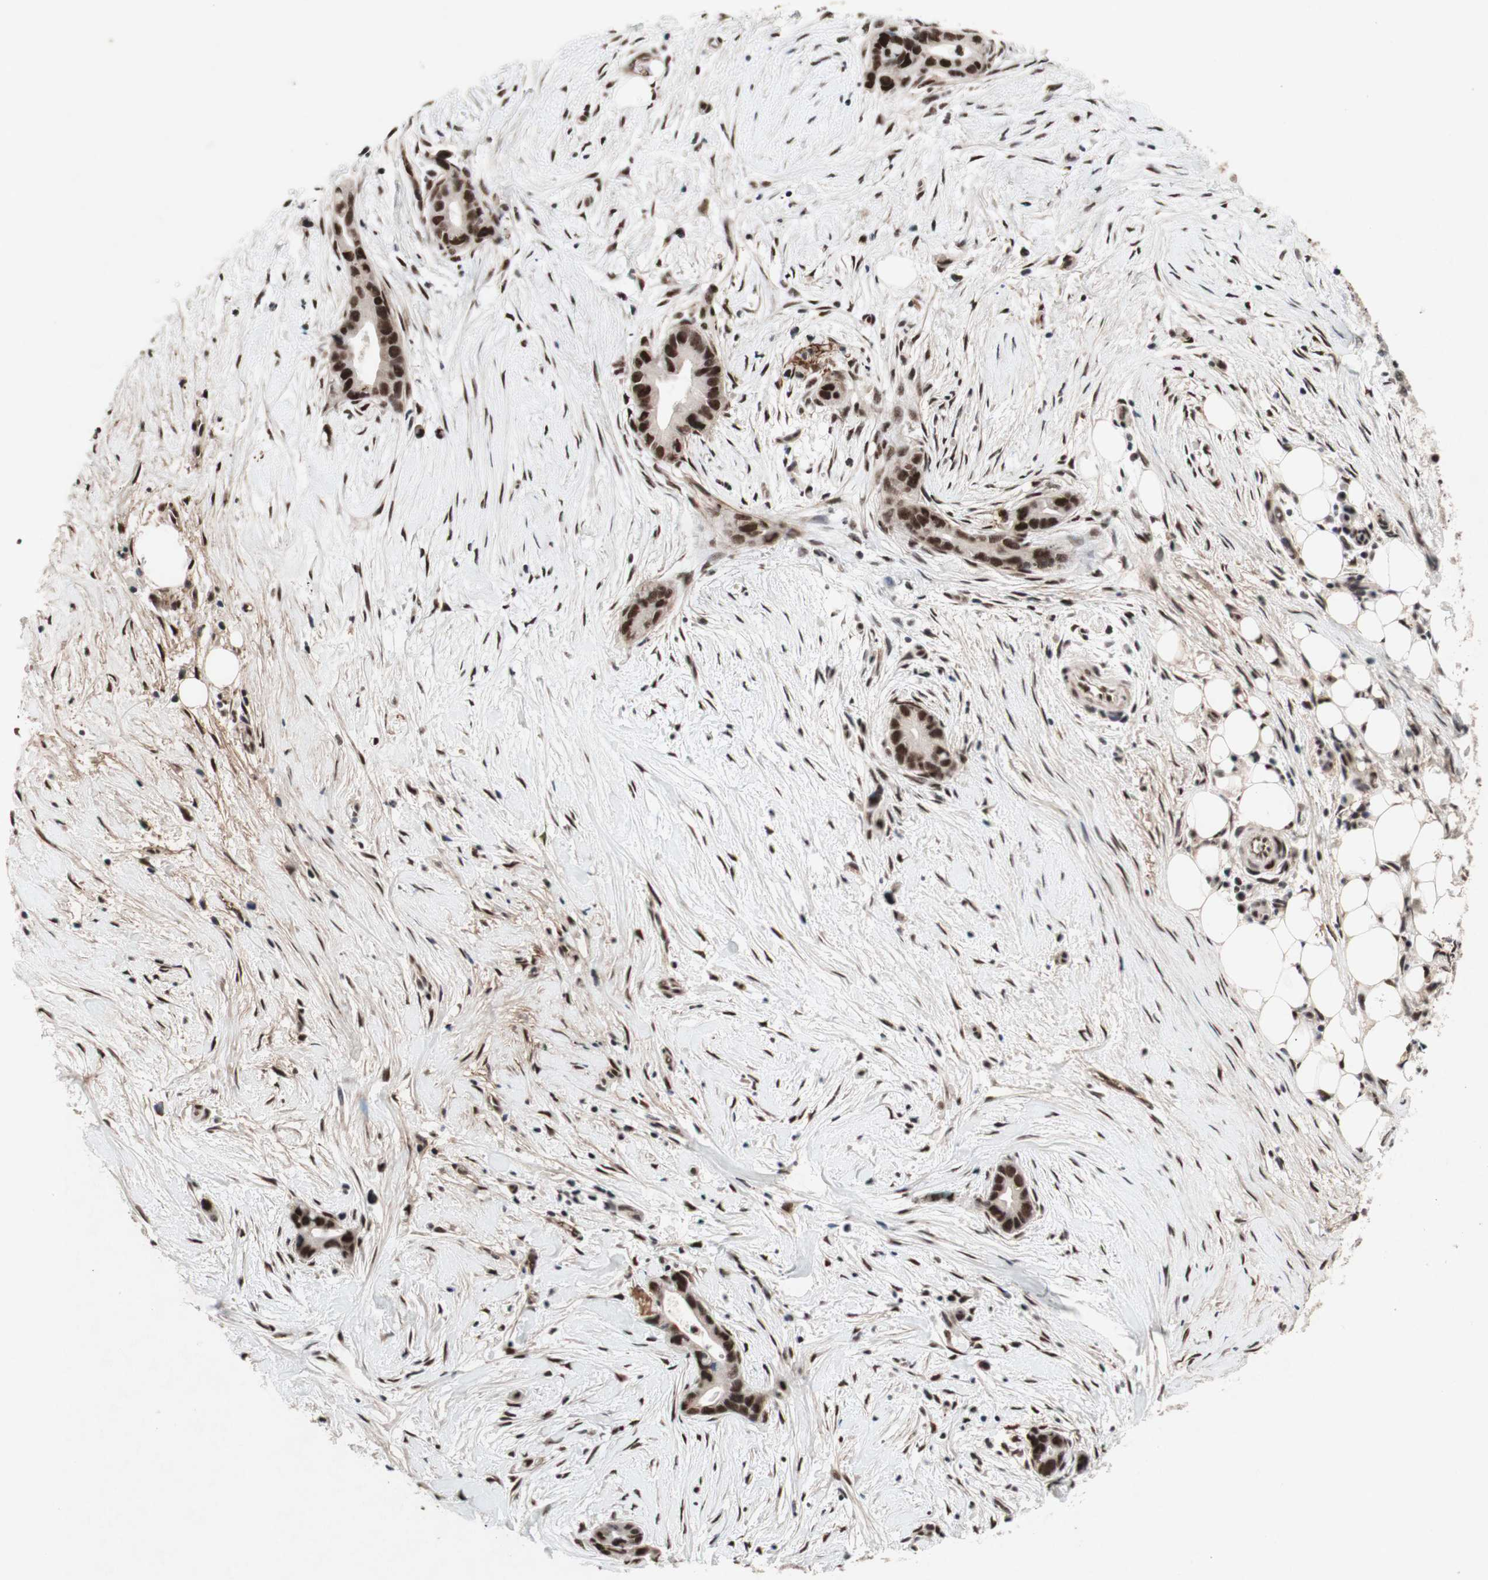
{"staining": {"intensity": "strong", "quantity": ">75%", "location": "nuclear"}, "tissue": "liver cancer", "cell_type": "Tumor cells", "image_type": "cancer", "snomed": [{"axis": "morphology", "description": "Cholangiocarcinoma"}, {"axis": "topography", "description": "Liver"}], "caption": "Cholangiocarcinoma (liver) stained with DAB IHC displays high levels of strong nuclear positivity in approximately >75% of tumor cells.", "gene": "TLE1", "patient": {"sex": "female", "age": 55}}